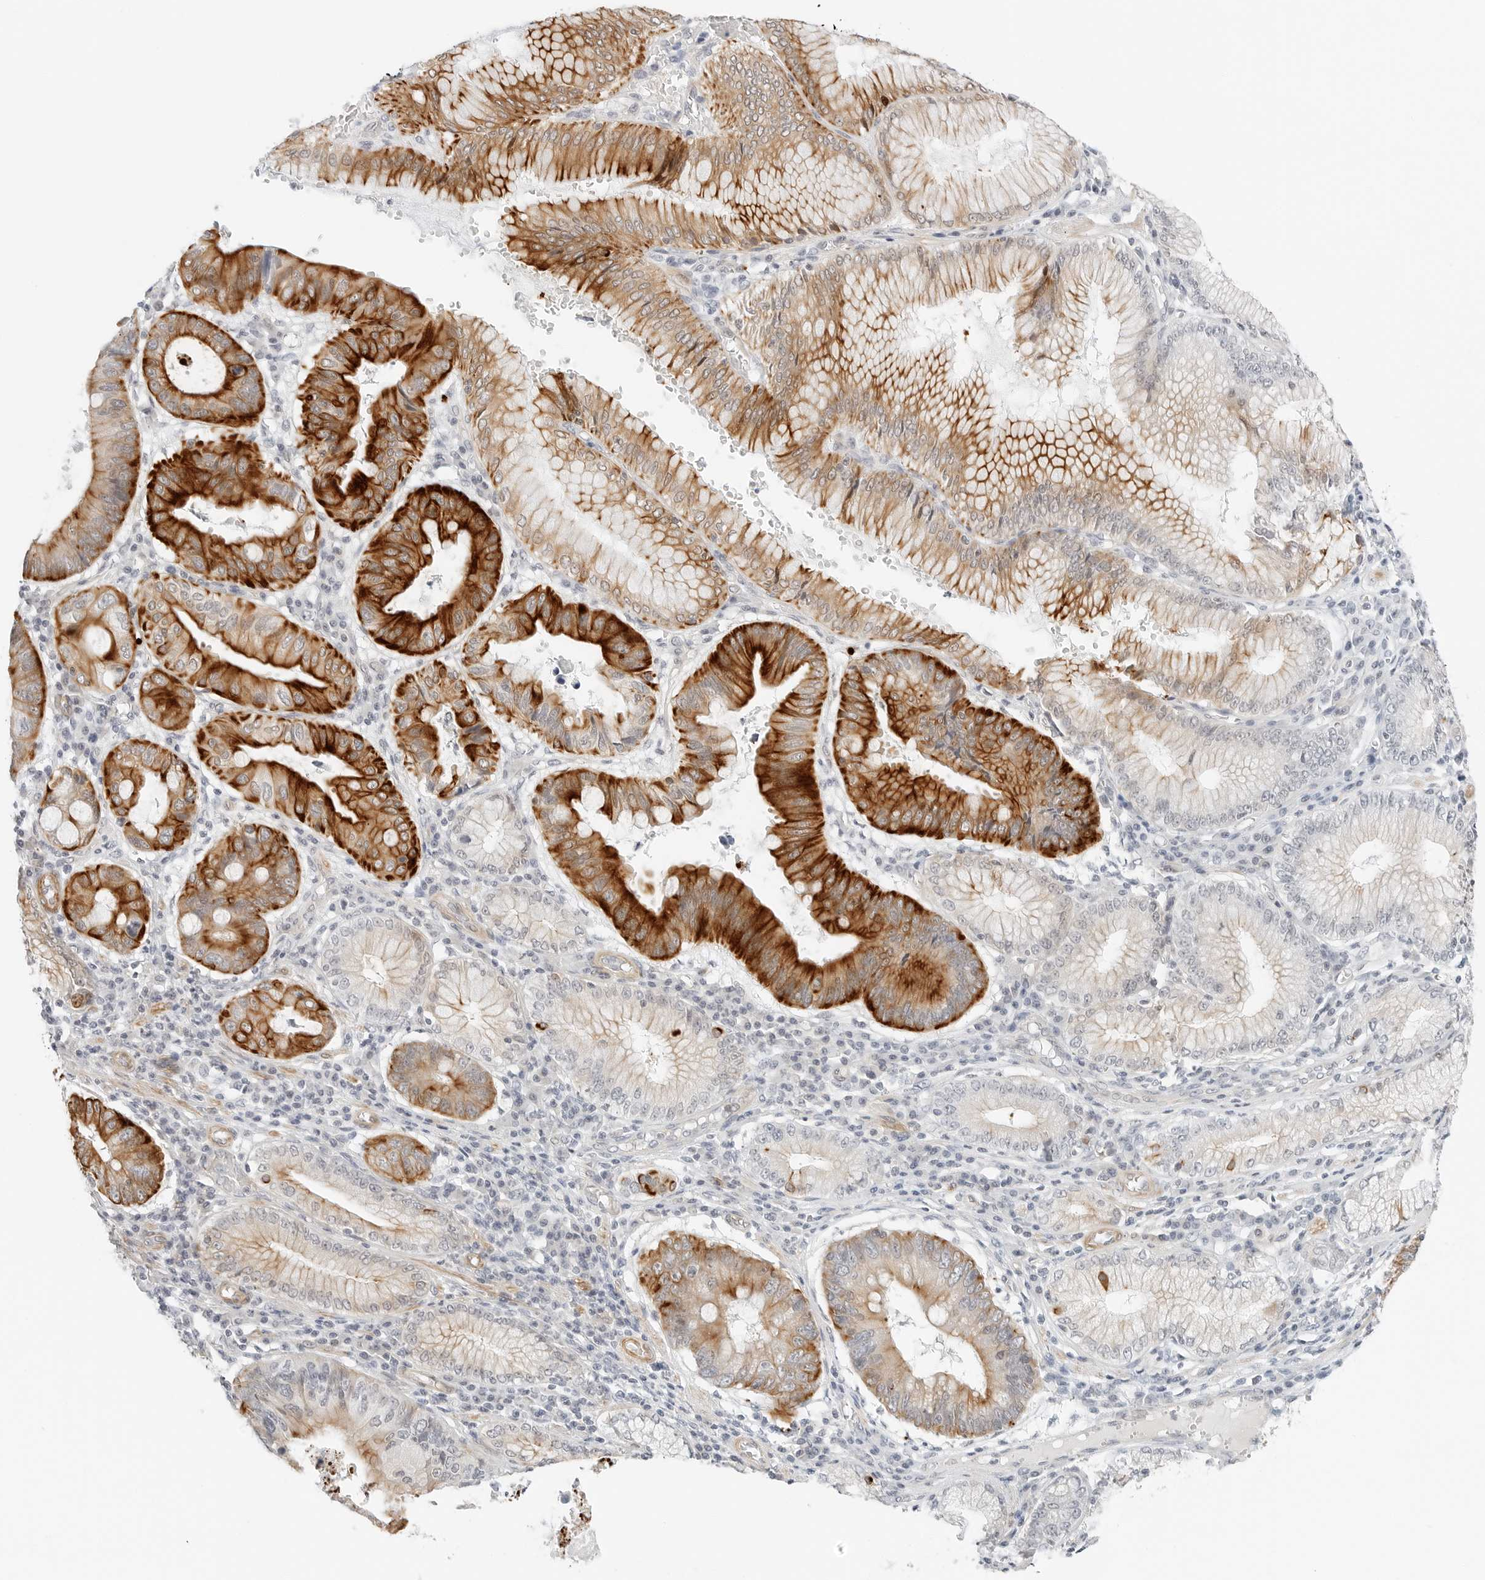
{"staining": {"intensity": "strong", "quantity": "25%-75%", "location": "cytoplasmic/membranous"}, "tissue": "stomach cancer", "cell_type": "Tumor cells", "image_type": "cancer", "snomed": [{"axis": "morphology", "description": "Adenocarcinoma, NOS"}, {"axis": "topography", "description": "Stomach"}], "caption": "Strong cytoplasmic/membranous protein staining is identified in about 25%-75% of tumor cells in adenocarcinoma (stomach).", "gene": "IQCC", "patient": {"sex": "male", "age": 59}}